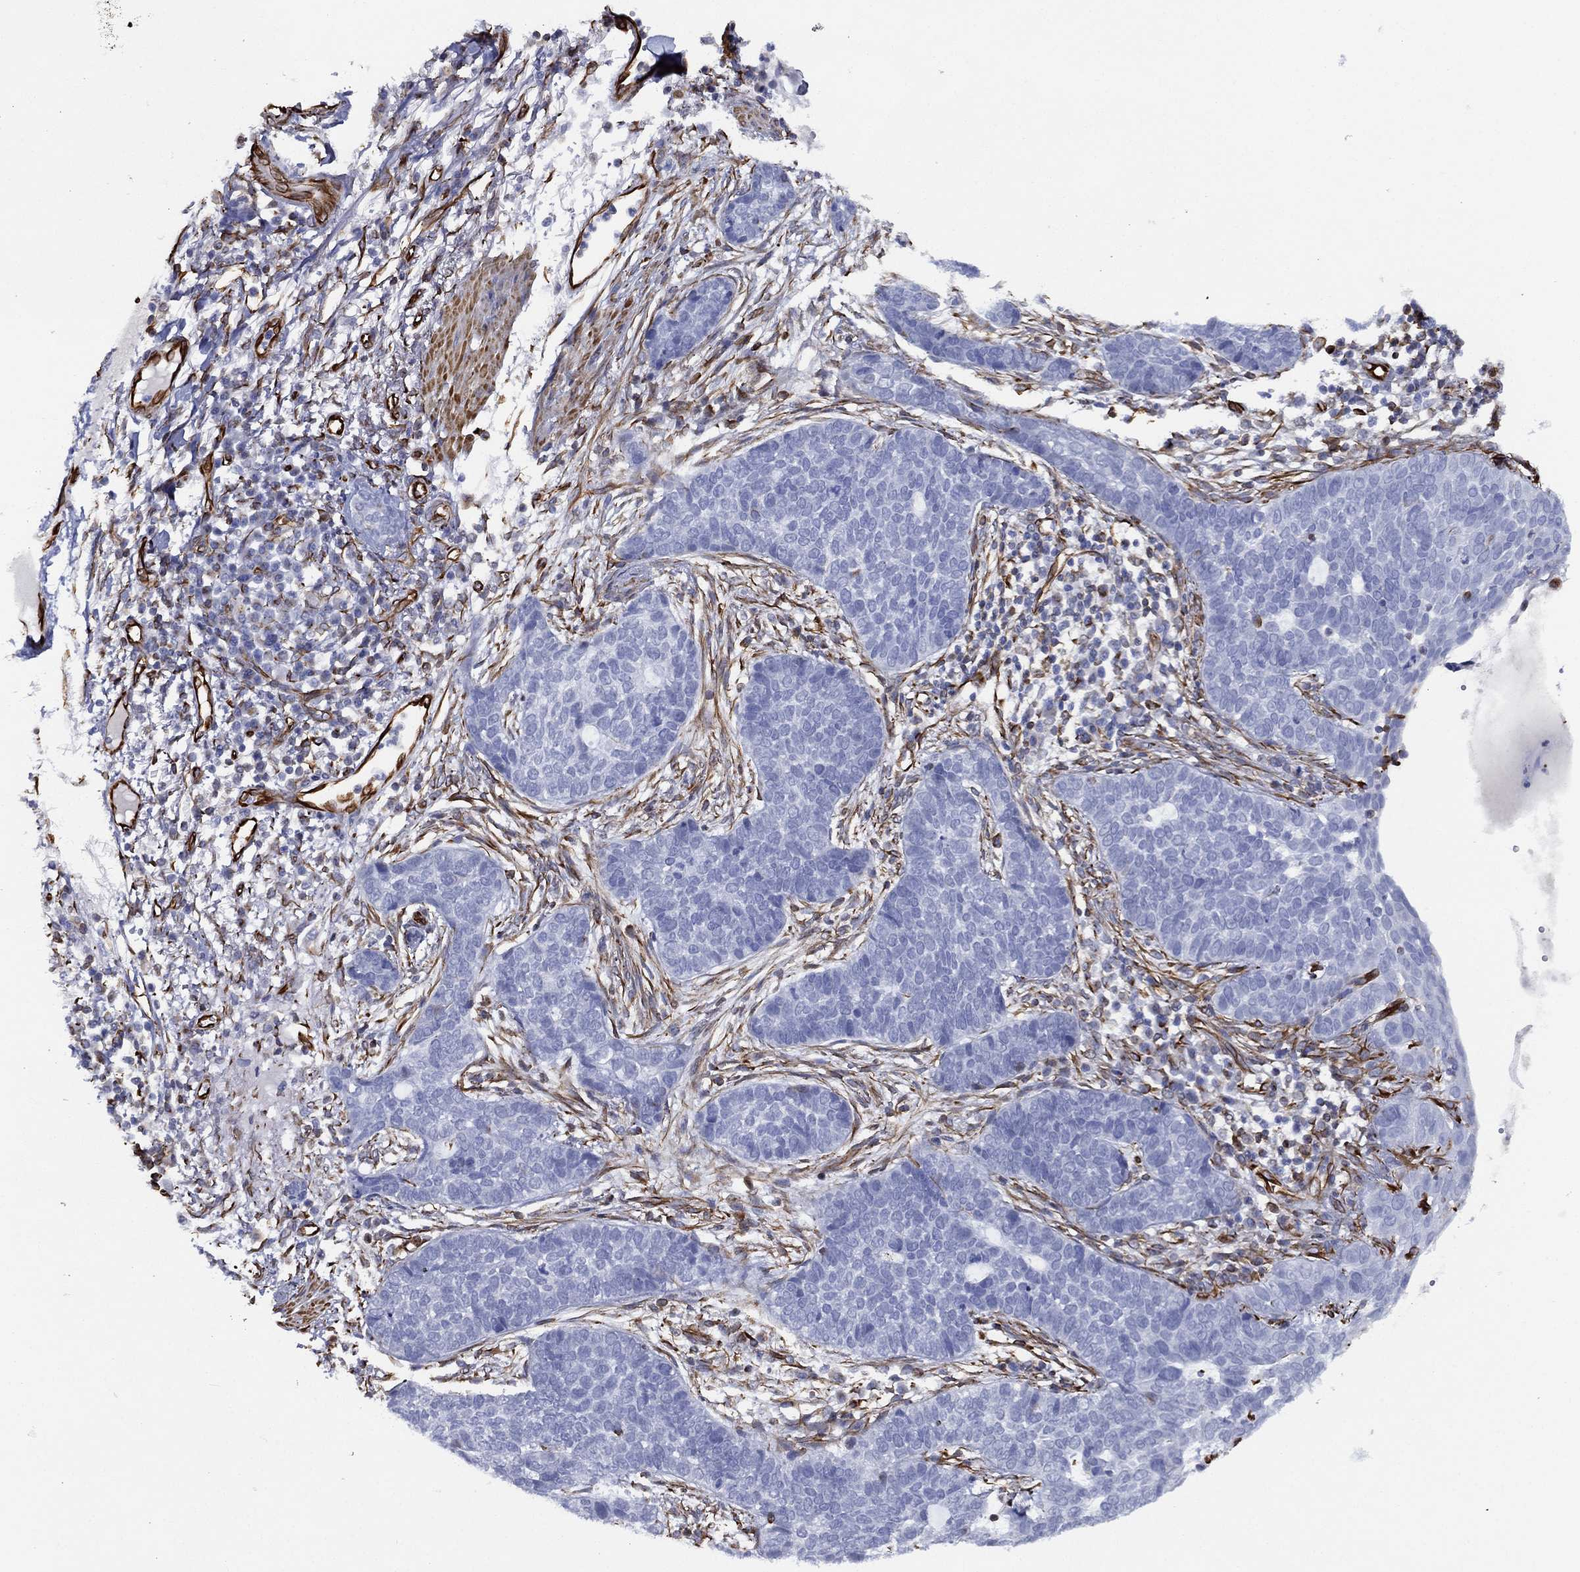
{"staining": {"intensity": "negative", "quantity": "none", "location": "none"}, "tissue": "skin cancer", "cell_type": "Tumor cells", "image_type": "cancer", "snomed": [{"axis": "morphology", "description": "Squamous cell carcinoma, NOS"}, {"axis": "topography", "description": "Skin"}], "caption": "Human skin cancer stained for a protein using immunohistochemistry (IHC) shows no positivity in tumor cells.", "gene": "MAS1", "patient": {"sex": "male", "age": 88}}